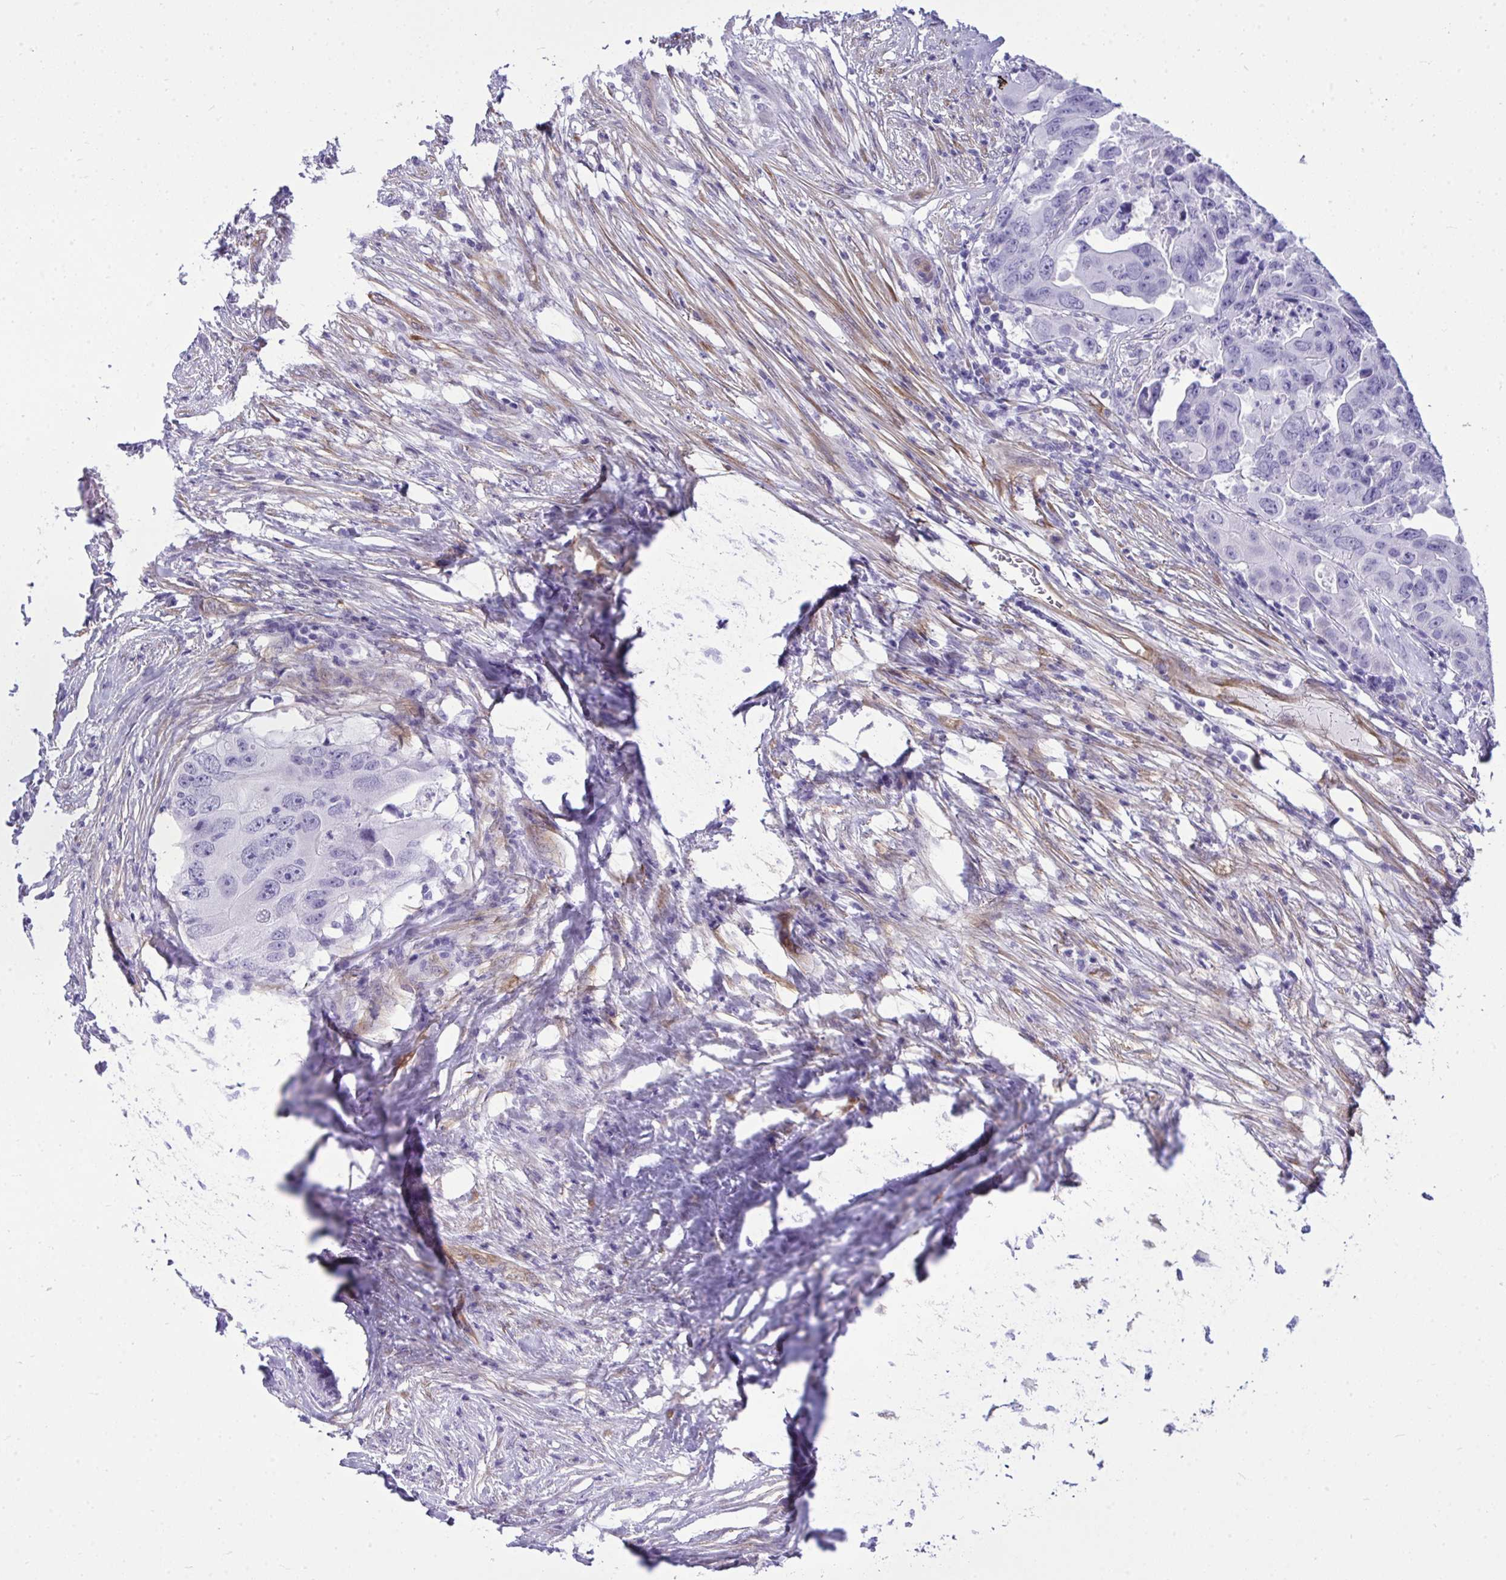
{"staining": {"intensity": "negative", "quantity": "none", "location": "none"}, "tissue": "colorectal cancer", "cell_type": "Tumor cells", "image_type": "cancer", "snomed": [{"axis": "morphology", "description": "Adenocarcinoma, NOS"}, {"axis": "topography", "description": "Colon"}], "caption": "An IHC micrograph of colorectal cancer is shown. There is no staining in tumor cells of colorectal cancer.", "gene": "LIMS2", "patient": {"sex": "male", "age": 71}}